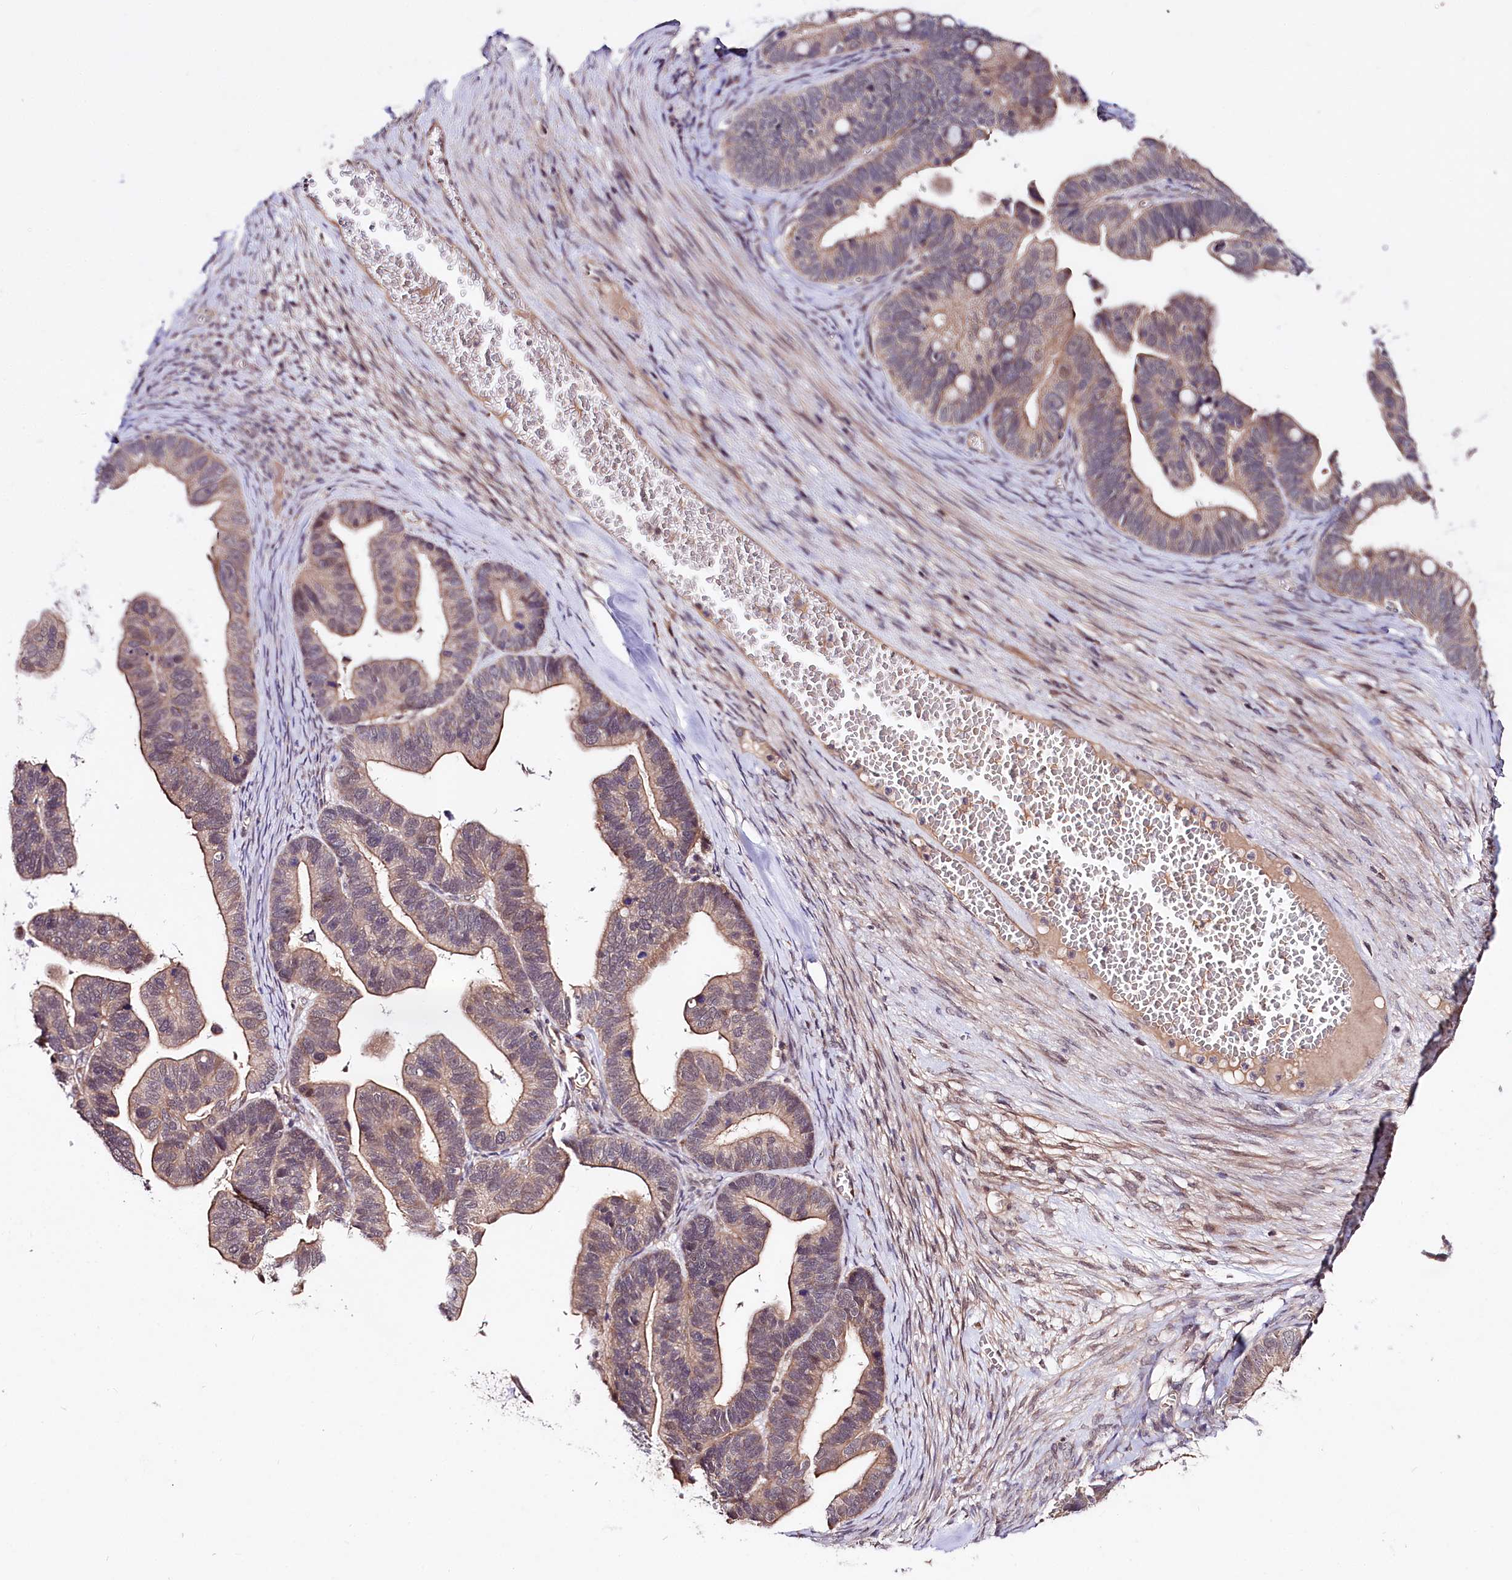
{"staining": {"intensity": "moderate", "quantity": ">75%", "location": "cytoplasmic/membranous"}, "tissue": "ovarian cancer", "cell_type": "Tumor cells", "image_type": "cancer", "snomed": [{"axis": "morphology", "description": "Cystadenocarcinoma, serous, NOS"}, {"axis": "topography", "description": "Ovary"}], "caption": "Protein expression by IHC reveals moderate cytoplasmic/membranous staining in approximately >75% of tumor cells in ovarian cancer. (Brightfield microscopy of DAB IHC at high magnification).", "gene": "TAFAZZIN", "patient": {"sex": "female", "age": 56}}